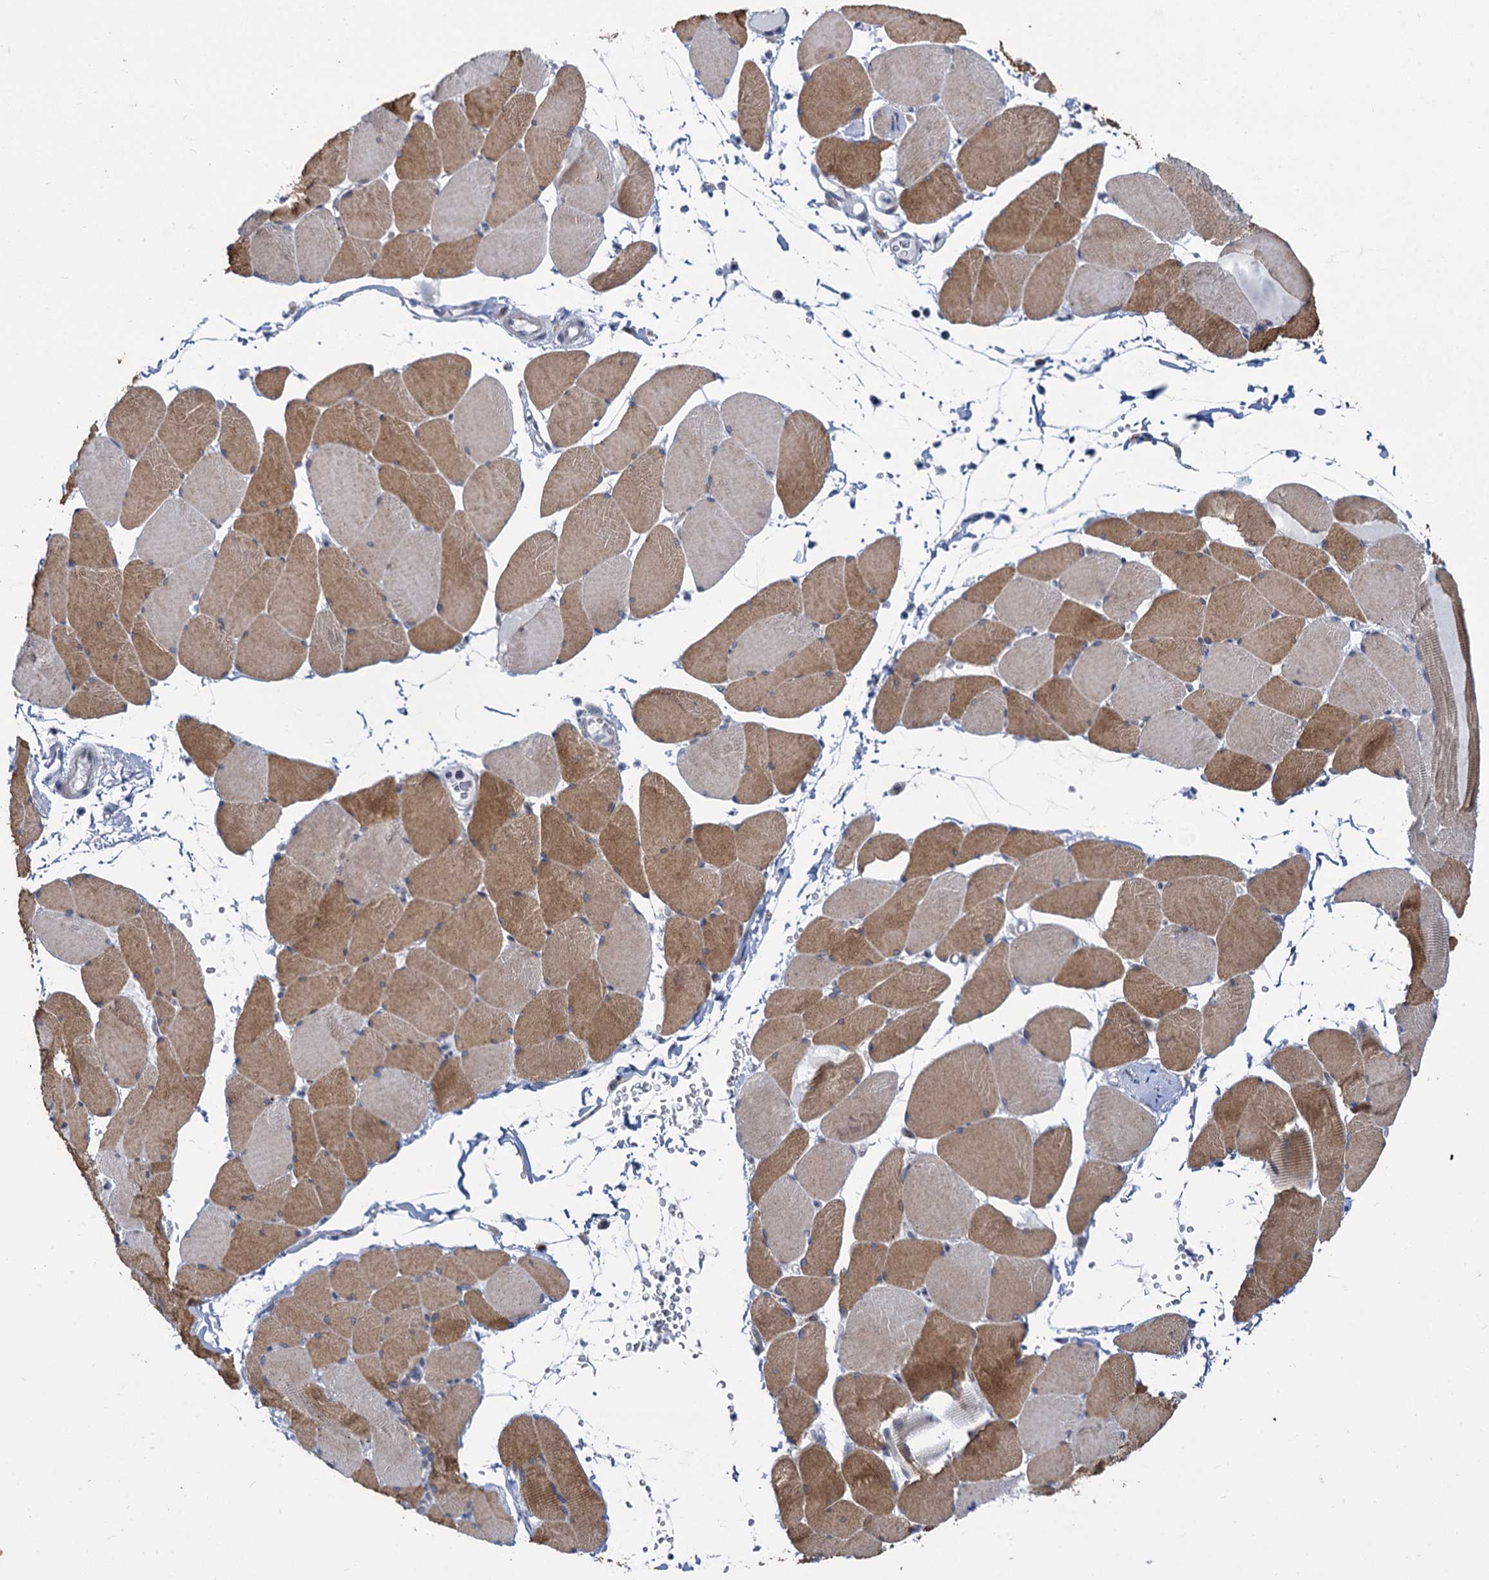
{"staining": {"intensity": "moderate", "quantity": ">75%", "location": "cytoplasmic/membranous"}, "tissue": "skeletal muscle", "cell_type": "Myocytes", "image_type": "normal", "snomed": [{"axis": "morphology", "description": "Normal tissue, NOS"}, {"axis": "topography", "description": "Skeletal muscle"}, {"axis": "topography", "description": "Head-Neck"}], "caption": "Human skeletal muscle stained with a protein marker demonstrates moderate staining in myocytes.", "gene": "PRSS35", "patient": {"sex": "male", "age": 66}}